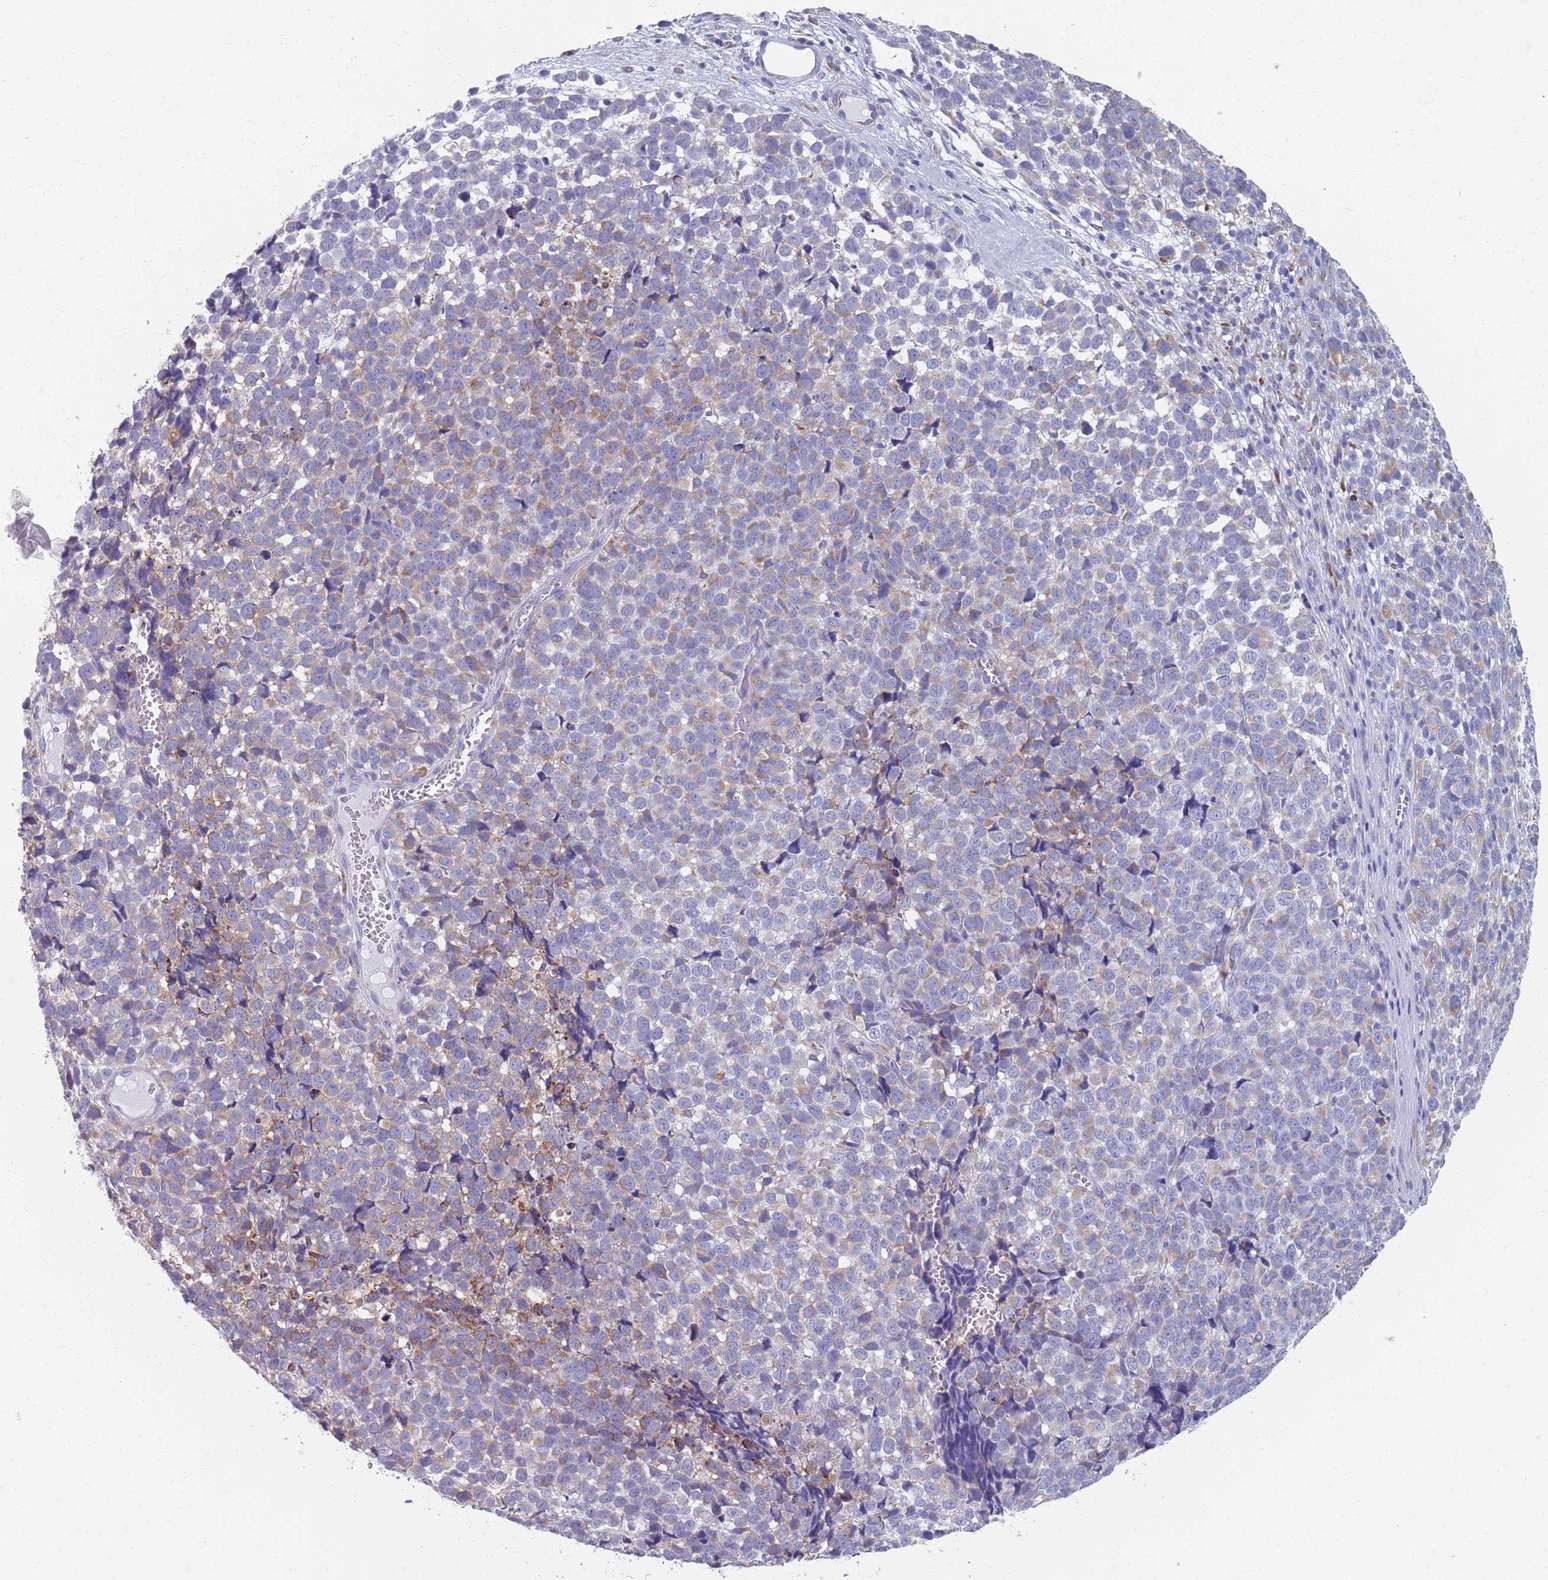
{"staining": {"intensity": "weak", "quantity": "25%-75%", "location": "cytoplasmic/membranous"}, "tissue": "melanoma", "cell_type": "Tumor cells", "image_type": "cancer", "snomed": [{"axis": "morphology", "description": "Malignant melanoma, NOS"}, {"axis": "topography", "description": "Nose, NOS"}], "caption": "Tumor cells exhibit low levels of weak cytoplasmic/membranous expression in approximately 25%-75% of cells in melanoma. (IHC, brightfield microscopy, high magnification).", "gene": "PLOD1", "patient": {"sex": "female", "age": 48}}